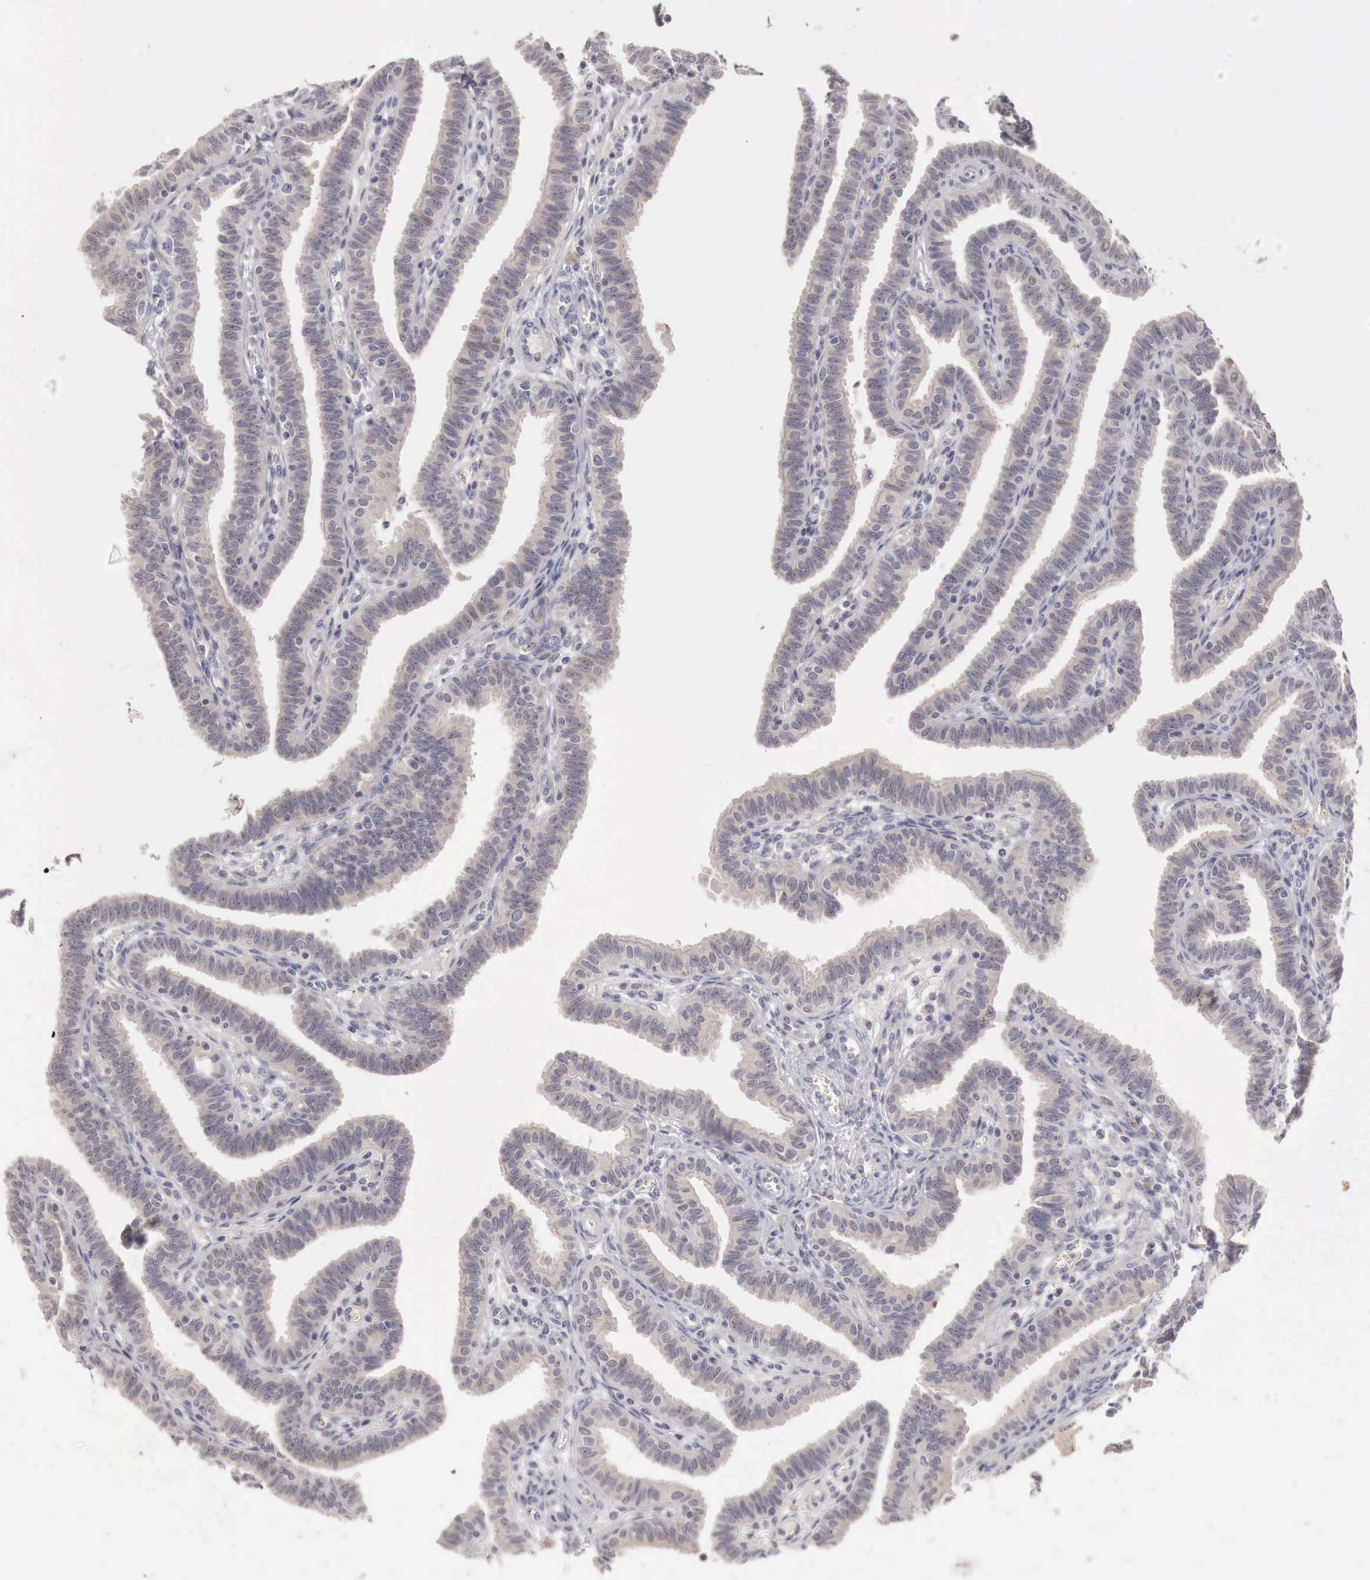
{"staining": {"intensity": "weak", "quantity": "25%-75%", "location": "cytoplasmic/membranous"}, "tissue": "fallopian tube", "cell_type": "Glandular cells", "image_type": "normal", "snomed": [{"axis": "morphology", "description": "Normal tissue, NOS"}, {"axis": "topography", "description": "Fallopian tube"}], "caption": "Immunohistochemistry (IHC) of normal fallopian tube exhibits low levels of weak cytoplasmic/membranous positivity in approximately 25%-75% of glandular cells. The protein is stained brown, and the nuclei are stained in blue (DAB IHC with brightfield microscopy, high magnification).", "gene": "GATA1", "patient": {"sex": "female", "age": 41}}